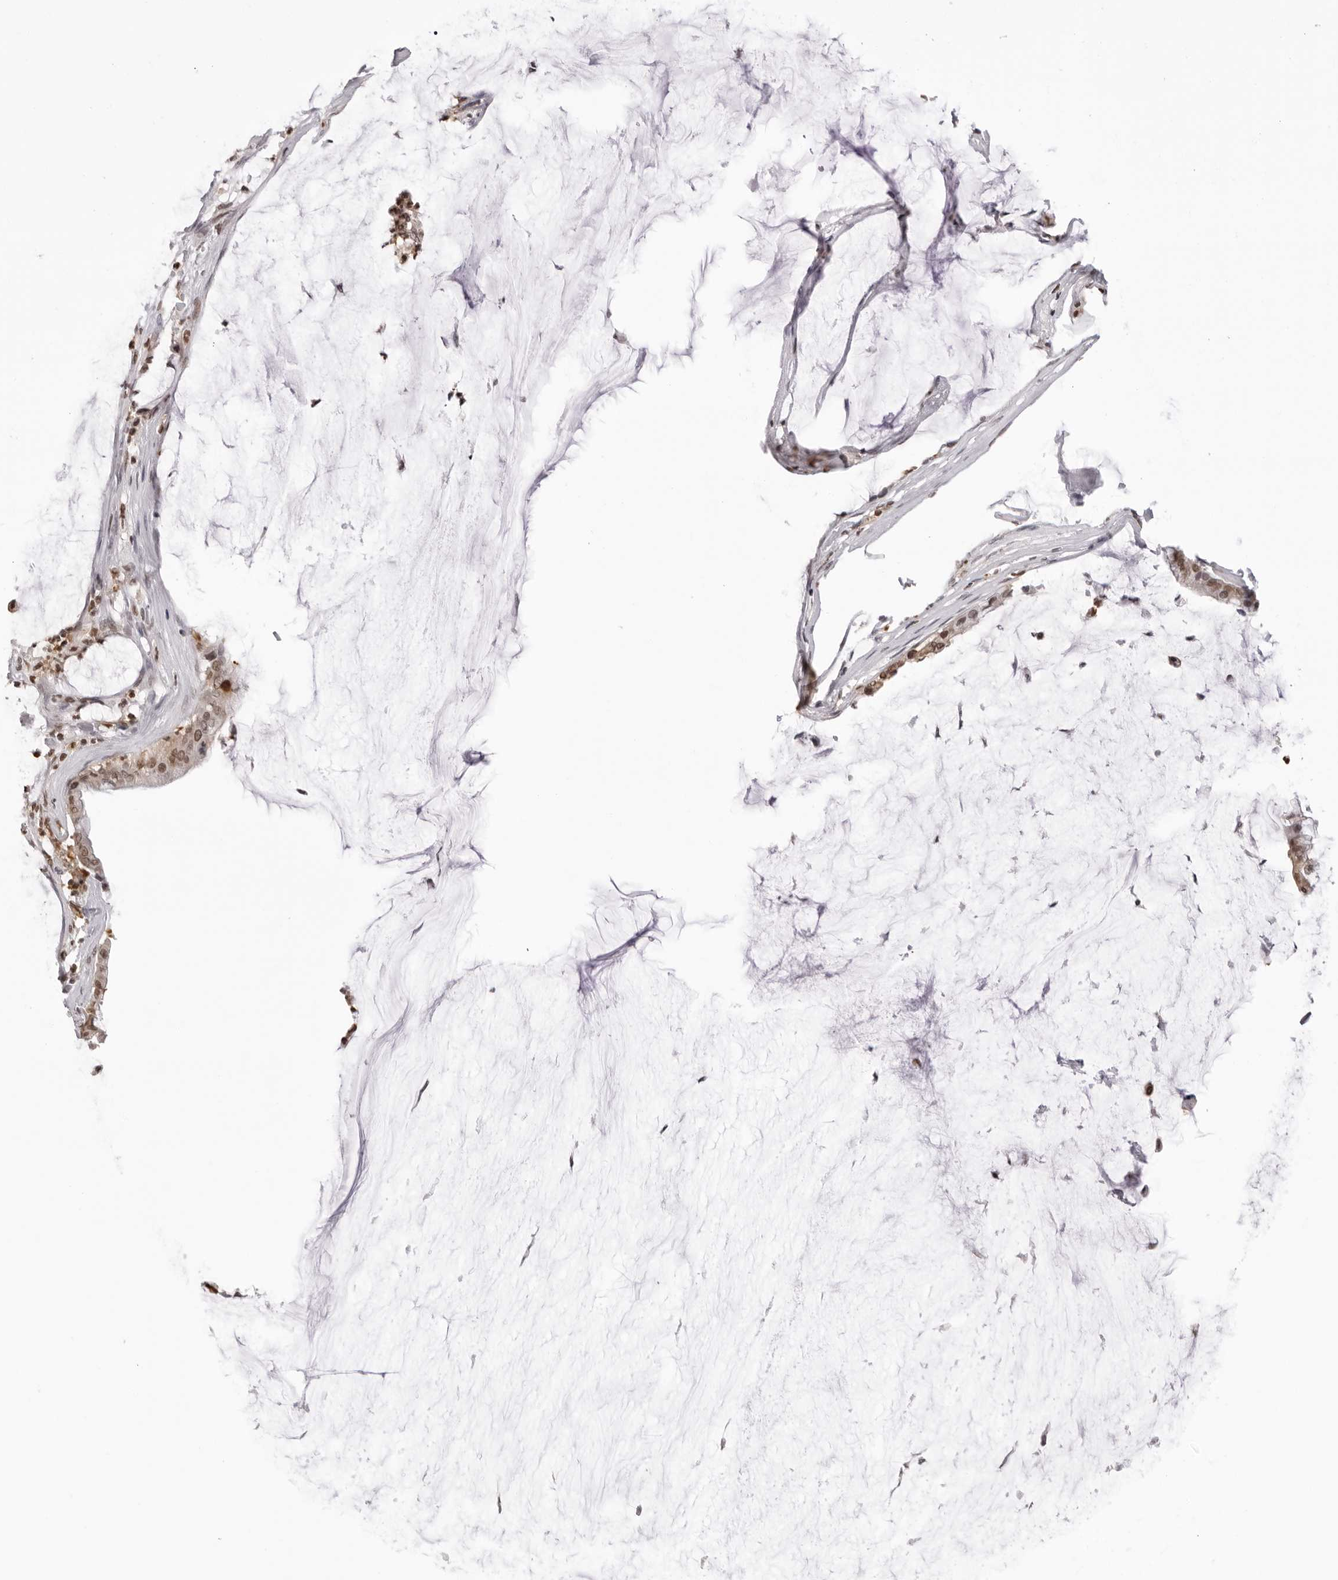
{"staining": {"intensity": "moderate", "quantity": ">75%", "location": "nuclear"}, "tissue": "pancreatic cancer", "cell_type": "Tumor cells", "image_type": "cancer", "snomed": [{"axis": "morphology", "description": "Adenocarcinoma, NOS"}, {"axis": "topography", "description": "Pancreas"}], "caption": "Pancreatic adenocarcinoma stained for a protein displays moderate nuclear positivity in tumor cells.", "gene": "HSPA4", "patient": {"sex": "male", "age": 41}}